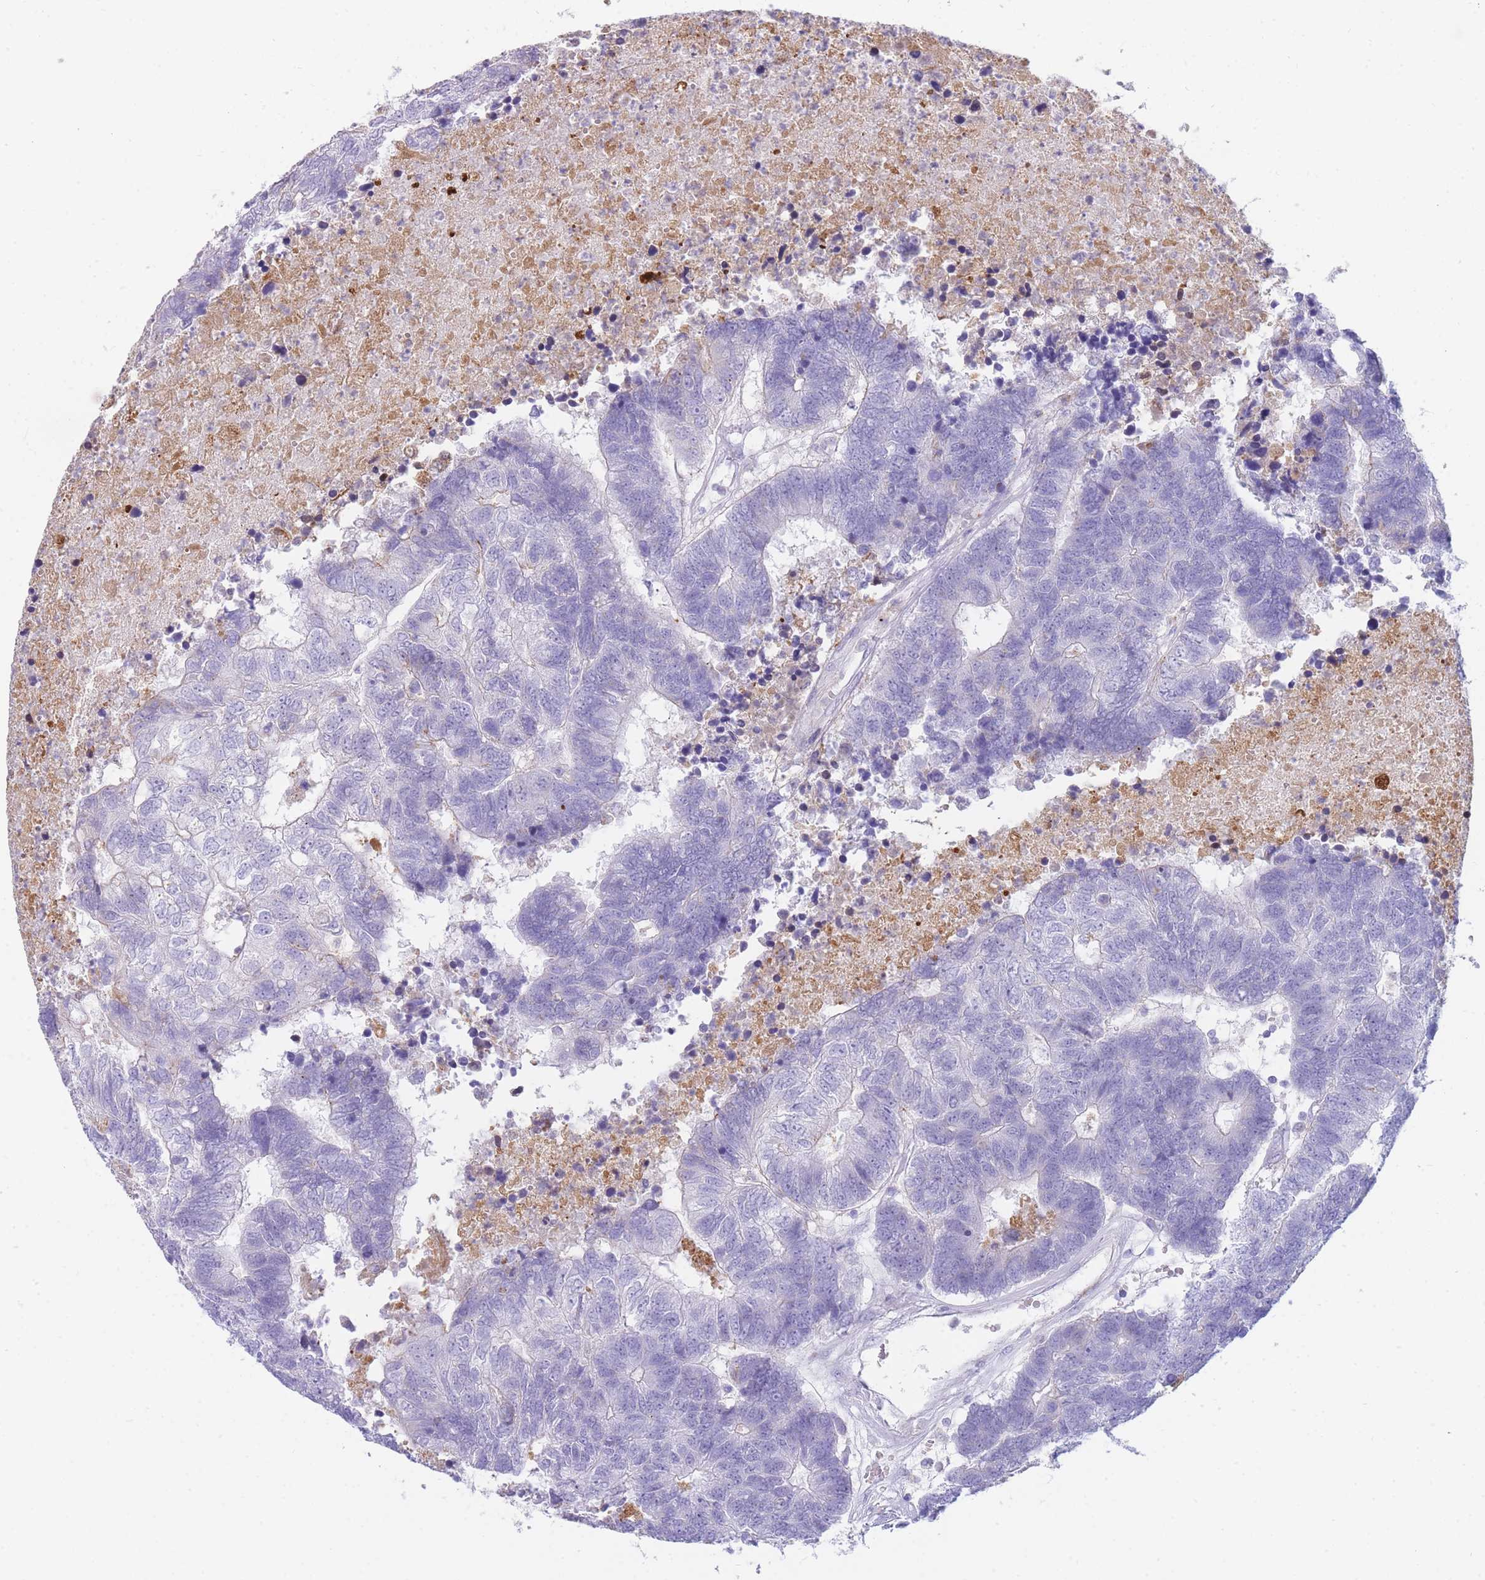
{"staining": {"intensity": "negative", "quantity": "none", "location": "none"}, "tissue": "colorectal cancer", "cell_type": "Tumor cells", "image_type": "cancer", "snomed": [{"axis": "morphology", "description": "Adenocarcinoma, NOS"}, {"axis": "topography", "description": "Colon"}], "caption": "IHC micrograph of neoplastic tissue: colorectal cancer (adenocarcinoma) stained with DAB demonstrates no significant protein expression in tumor cells.", "gene": "NKX1-2", "patient": {"sex": "female", "age": 48}}